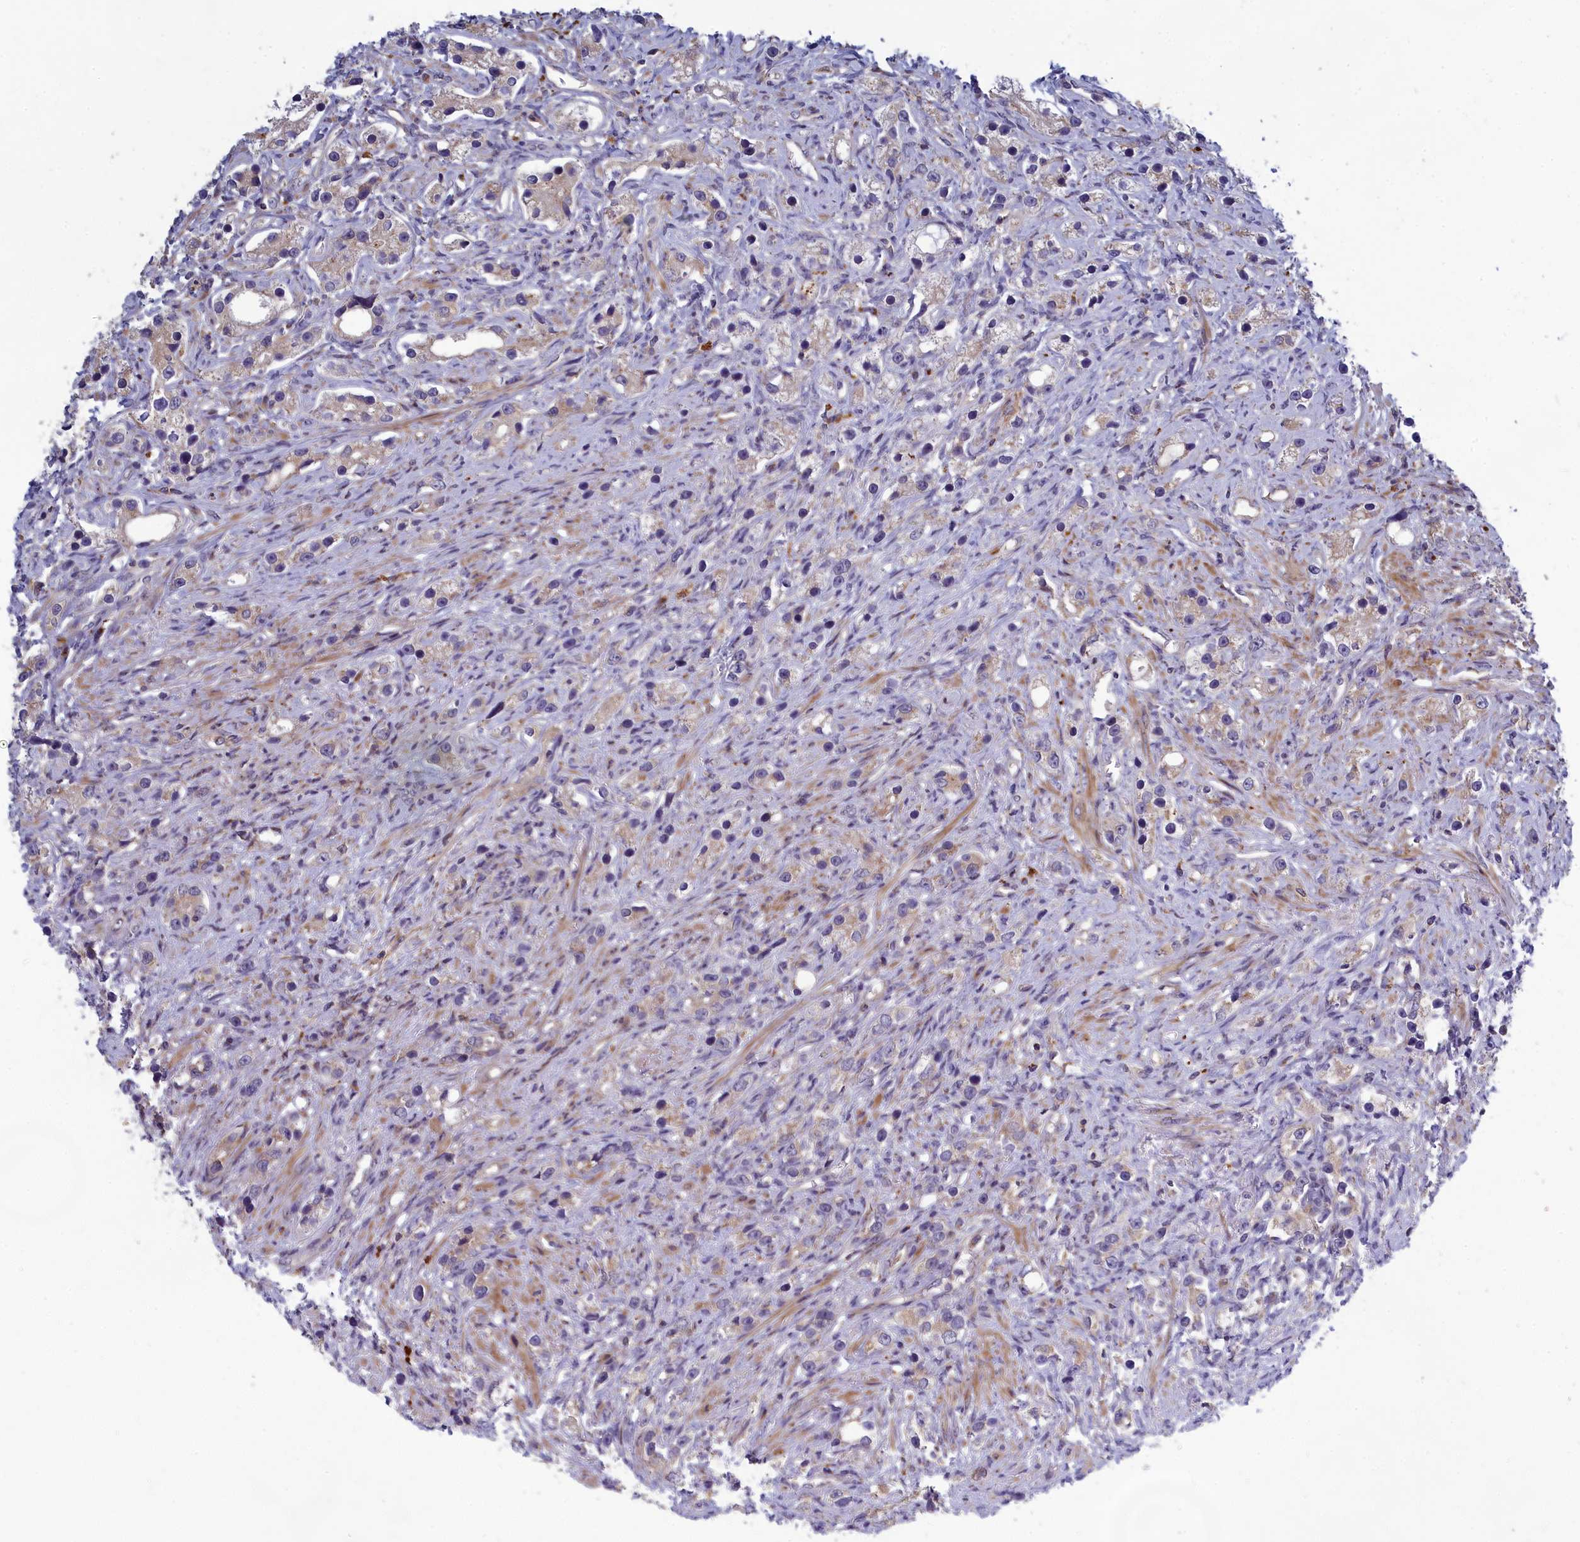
{"staining": {"intensity": "weak", "quantity": "<25%", "location": "cytoplasmic/membranous"}, "tissue": "prostate cancer", "cell_type": "Tumor cells", "image_type": "cancer", "snomed": [{"axis": "morphology", "description": "Adenocarcinoma, High grade"}, {"axis": "topography", "description": "Prostate"}], "caption": "A micrograph of prostate cancer stained for a protein exhibits no brown staining in tumor cells.", "gene": "BLTP2", "patient": {"sex": "male", "age": 63}}